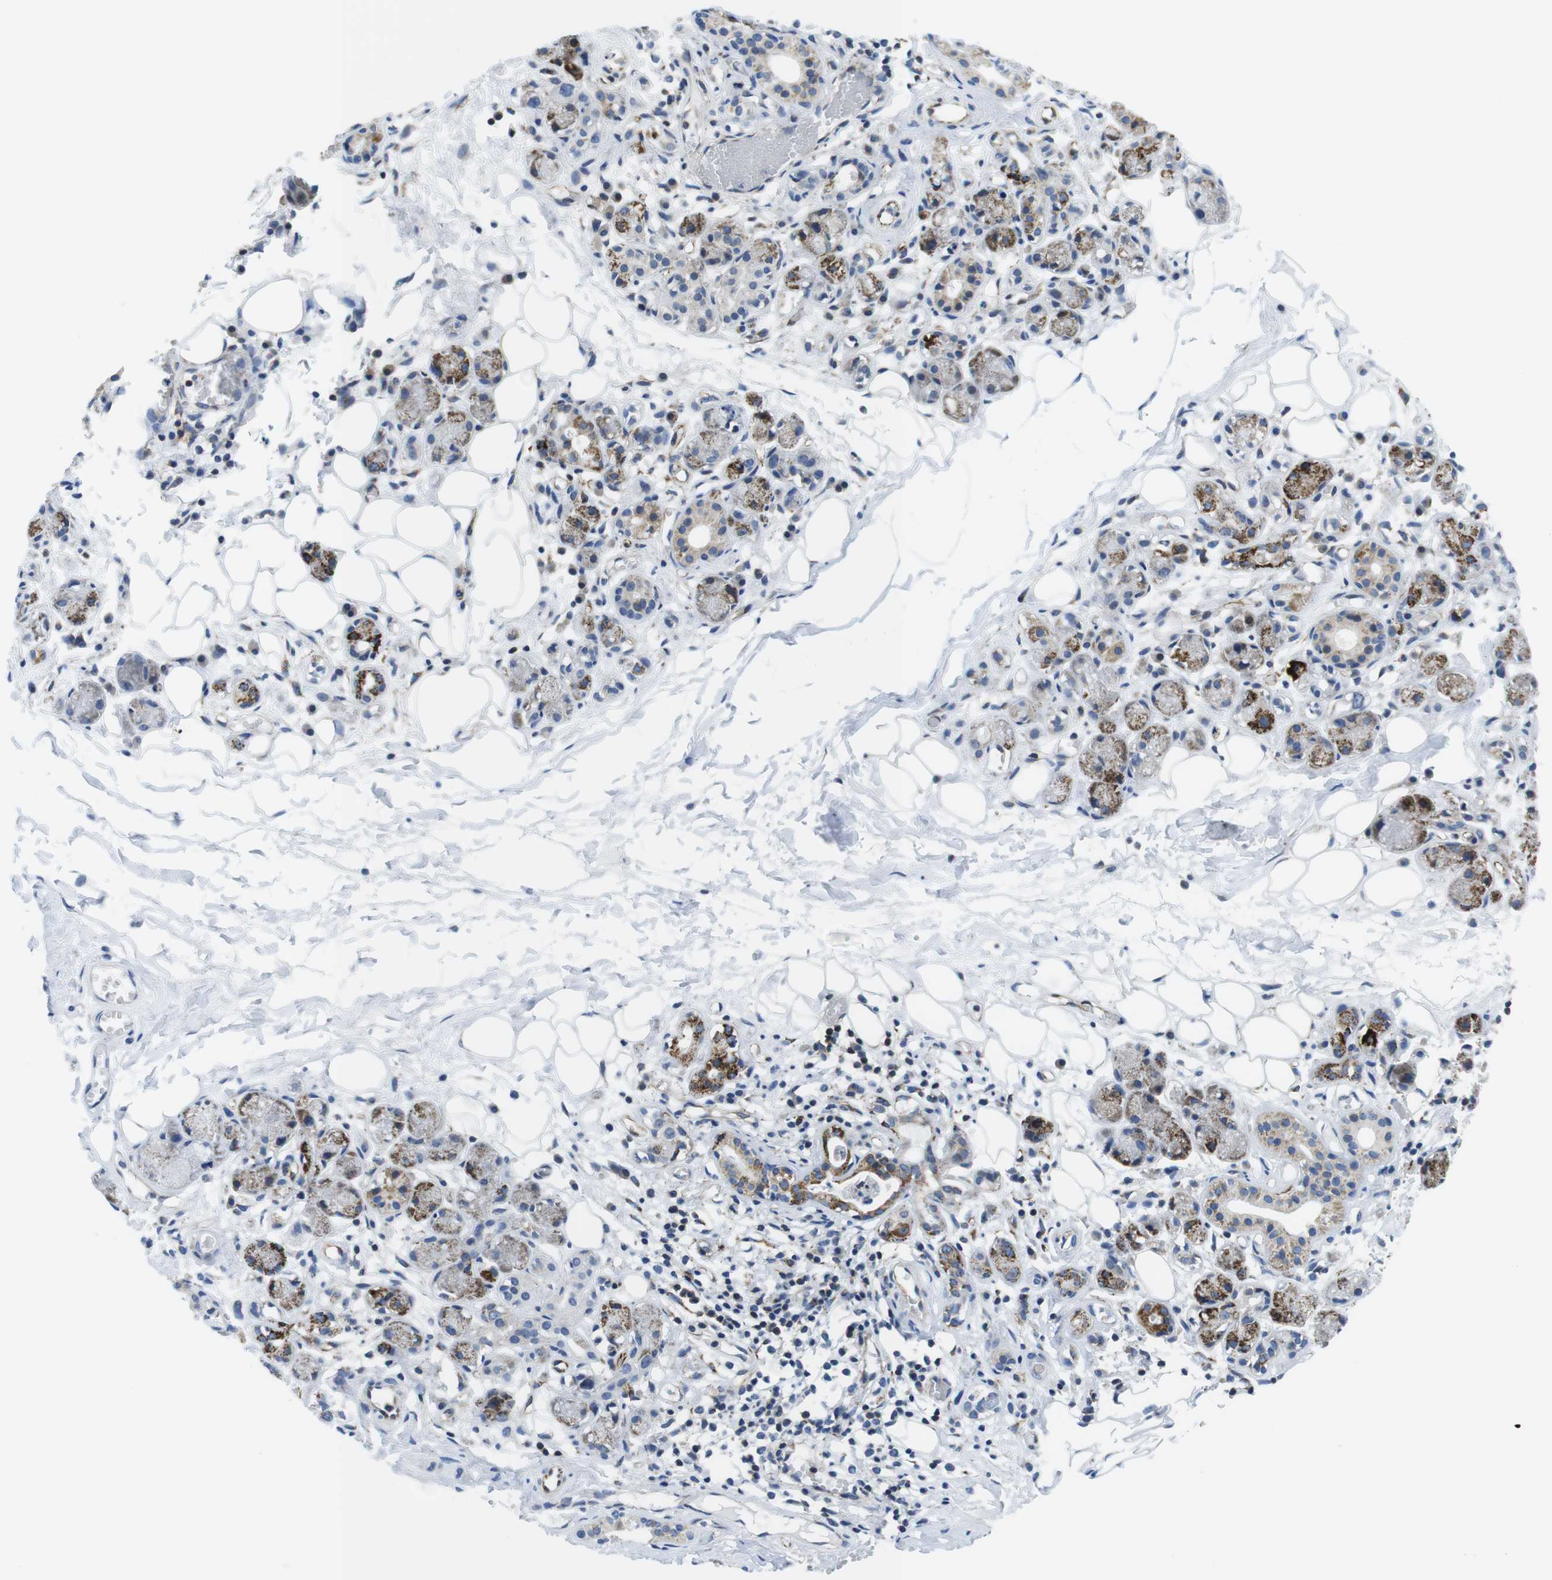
{"staining": {"intensity": "negative", "quantity": "none", "location": "none"}, "tissue": "adipose tissue", "cell_type": "Adipocytes", "image_type": "normal", "snomed": [{"axis": "morphology", "description": "Normal tissue, NOS"}, {"axis": "morphology", "description": "Inflammation, NOS"}, {"axis": "topography", "description": "Vascular tissue"}, {"axis": "topography", "description": "Salivary gland"}], "caption": "An image of adipose tissue stained for a protein shows no brown staining in adipocytes.", "gene": "KCNE3", "patient": {"sex": "female", "age": 75}}